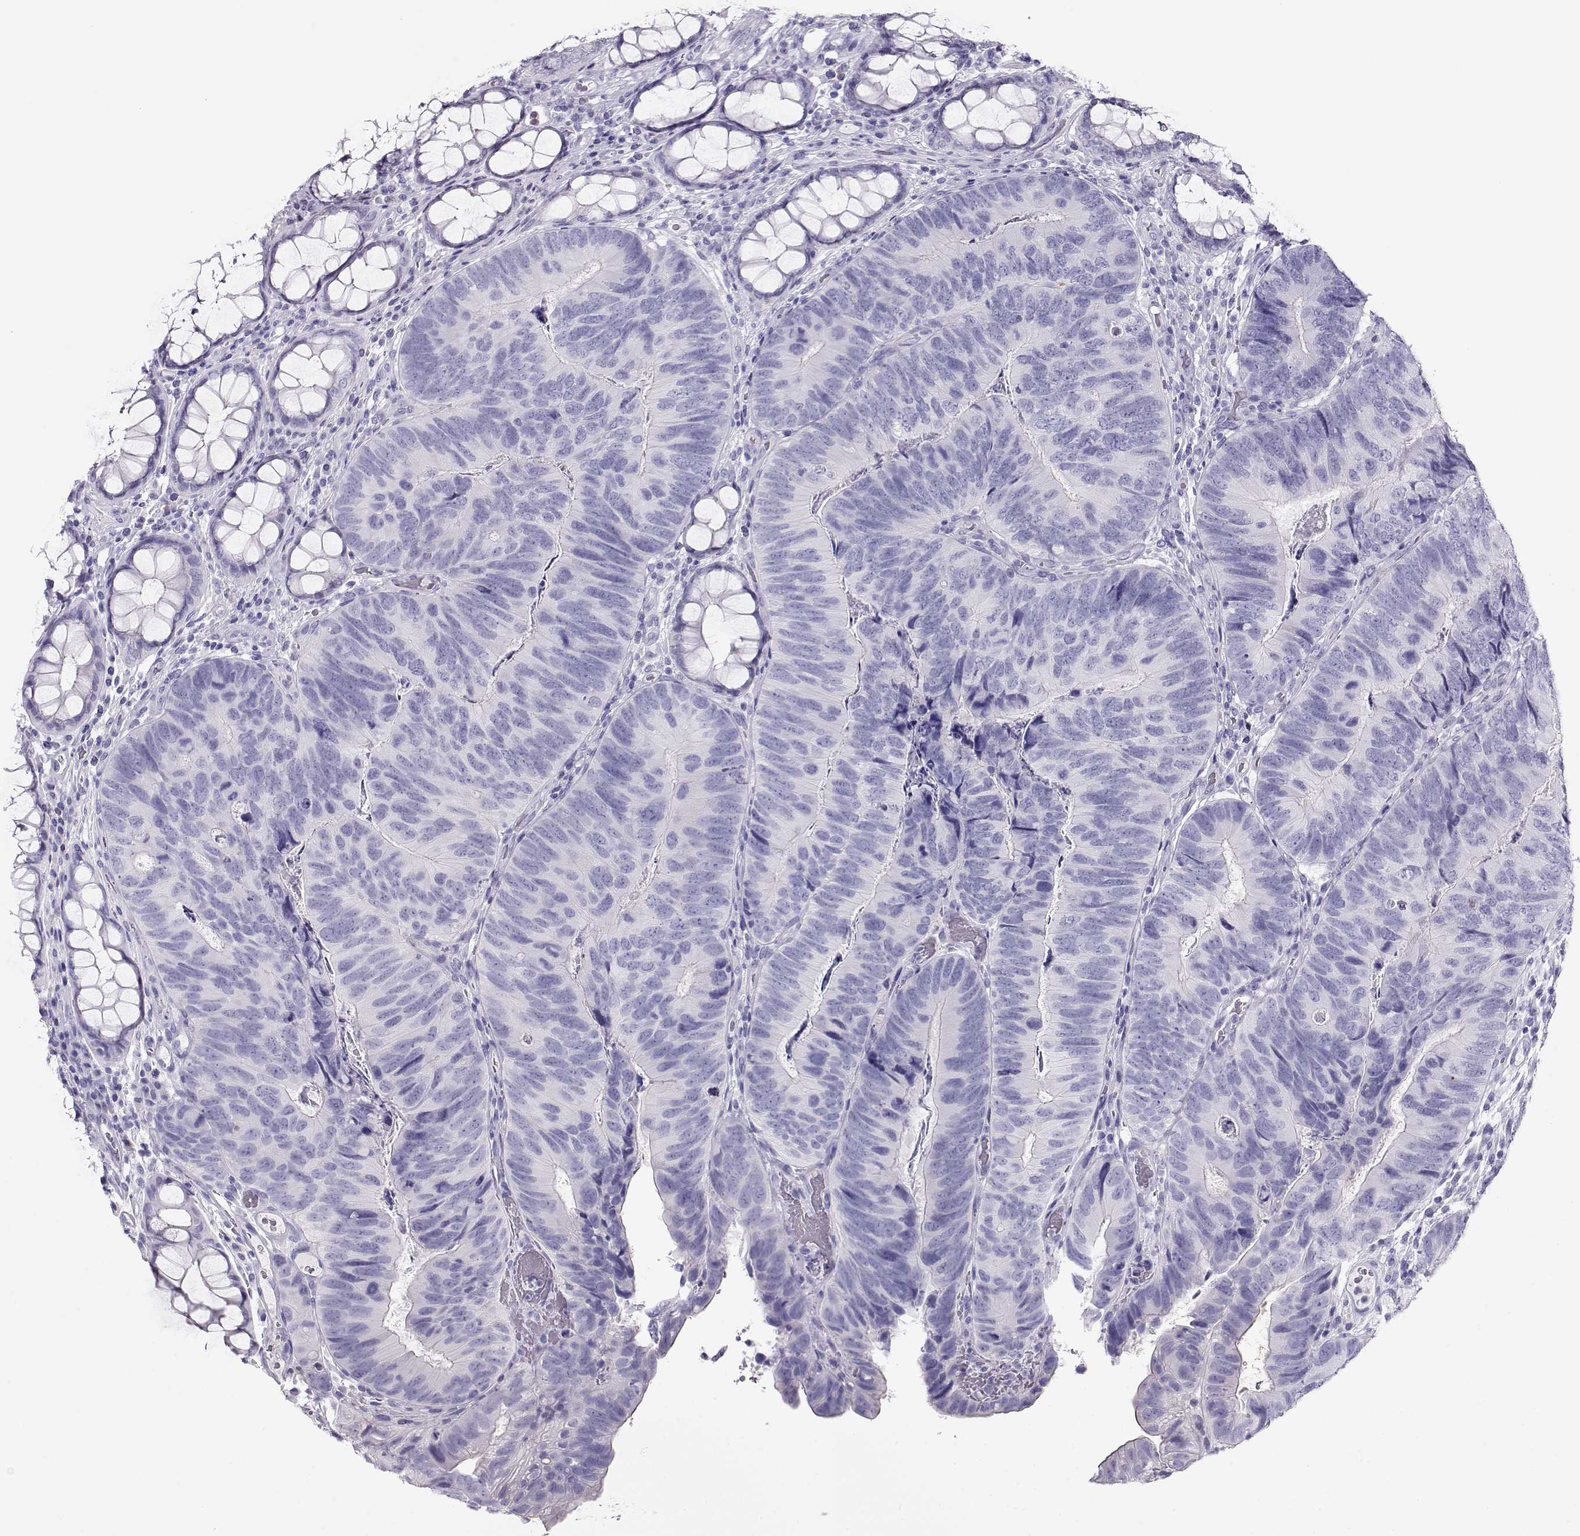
{"staining": {"intensity": "negative", "quantity": "none", "location": "none"}, "tissue": "colorectal cancer", "cell_type": "Tumor cells", "image_type": "cancer", "snomed": [{"axis": "morphology", "description": "Adenocarcinoma, NOS"}, {"axis": "topography", "description": "Colon"}], "caption": "The micrograph exhibits no significant expression in tumor cells of adenocarcinoma (colorectal).", "gene": "CRX", "patient": {"sex": "female", "age": 67}}